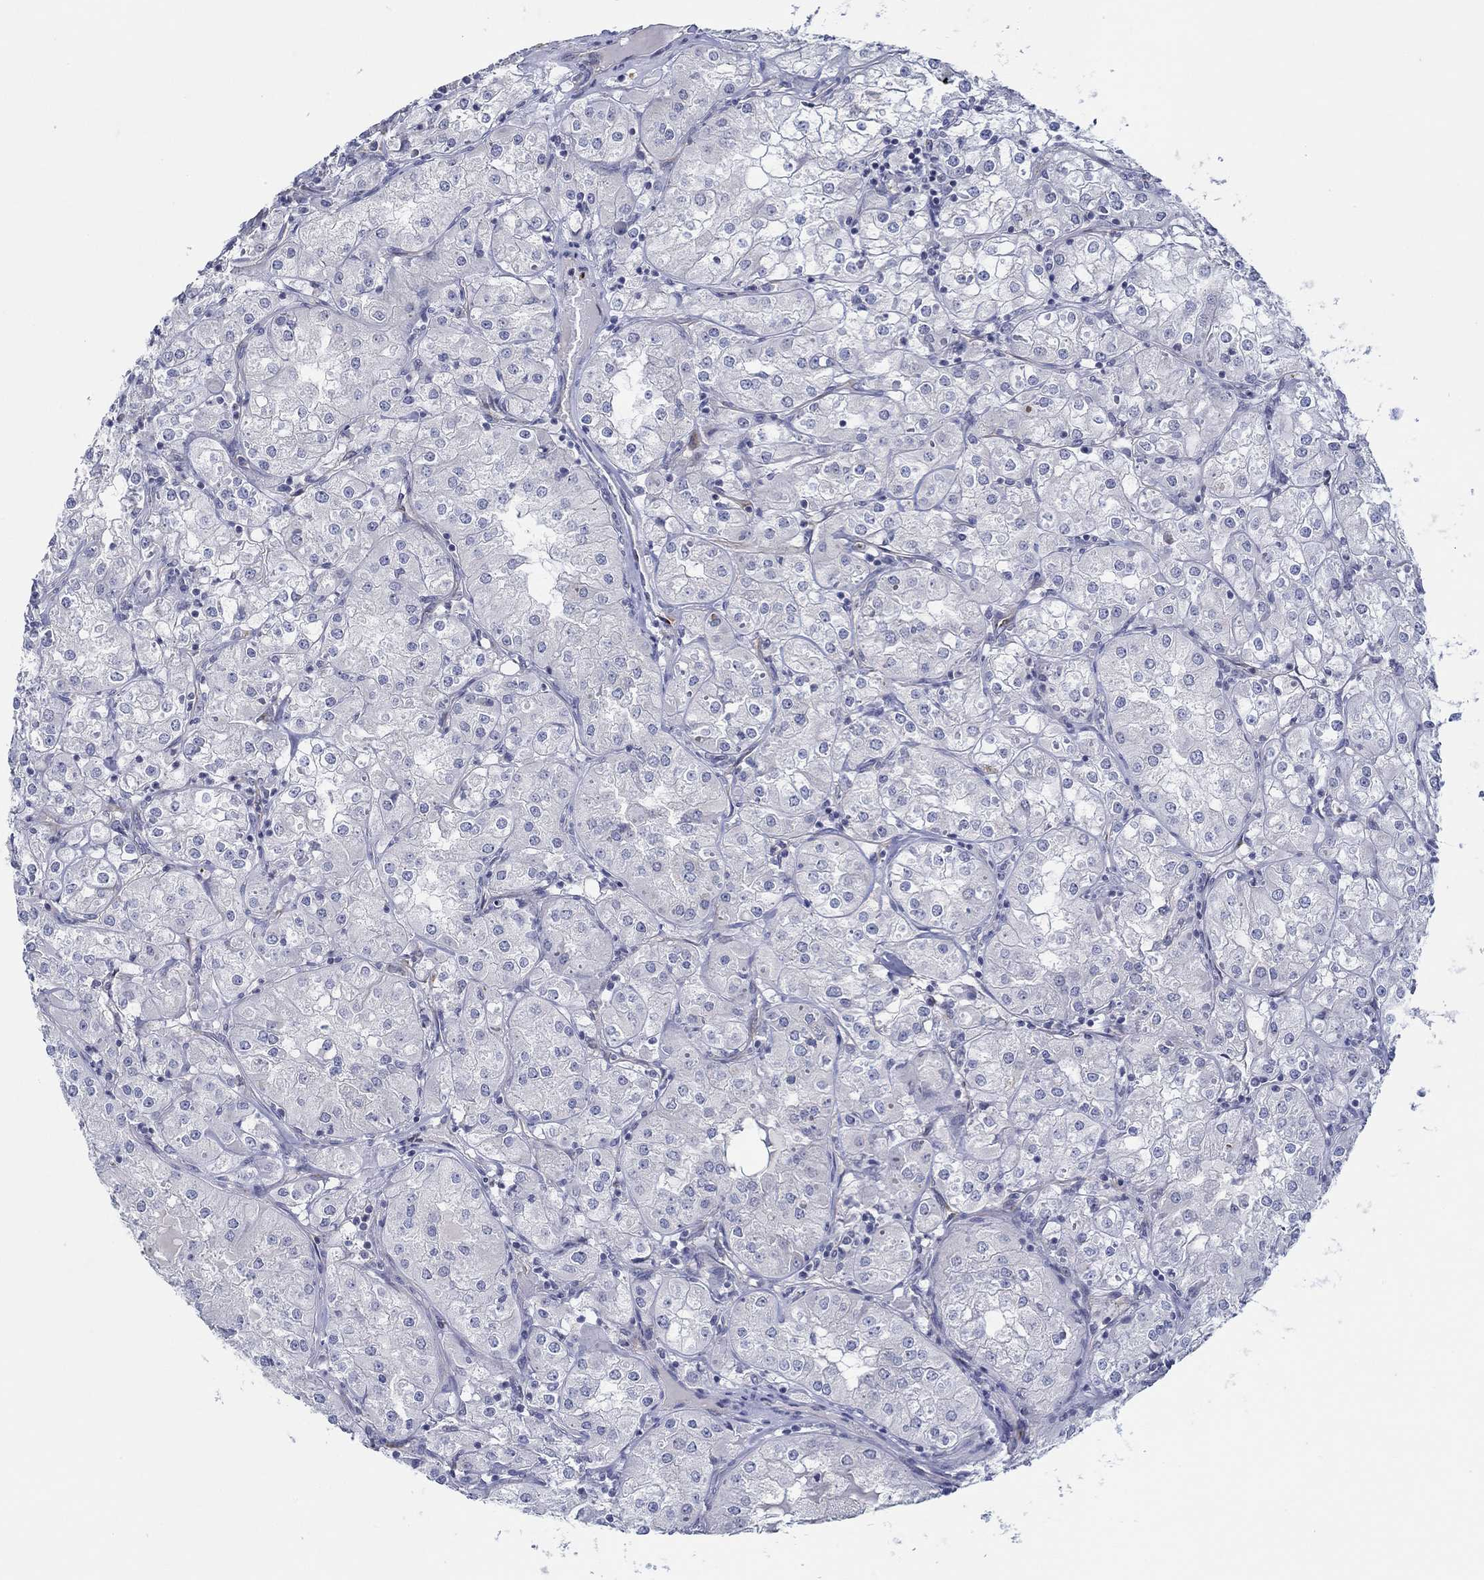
{"staining": {"intensity": "negative", "quantity": "none", "location": "none"}, "tissue": "renal cancer", "cell_type": "Tumor cells", "image_type": "cancer", "snomed": [{"axis": "morphology", "description": "Adenocarcinoma, NOS"}, {"axis": "topography", "description": "Kidney"}], "caption": "Renal cancer (adenocarcinoma) stained for a protein using IHC exhibits no staining tumor cells.", "gene": "GJA5", "patient": {"sex": "male", "age": 77}}